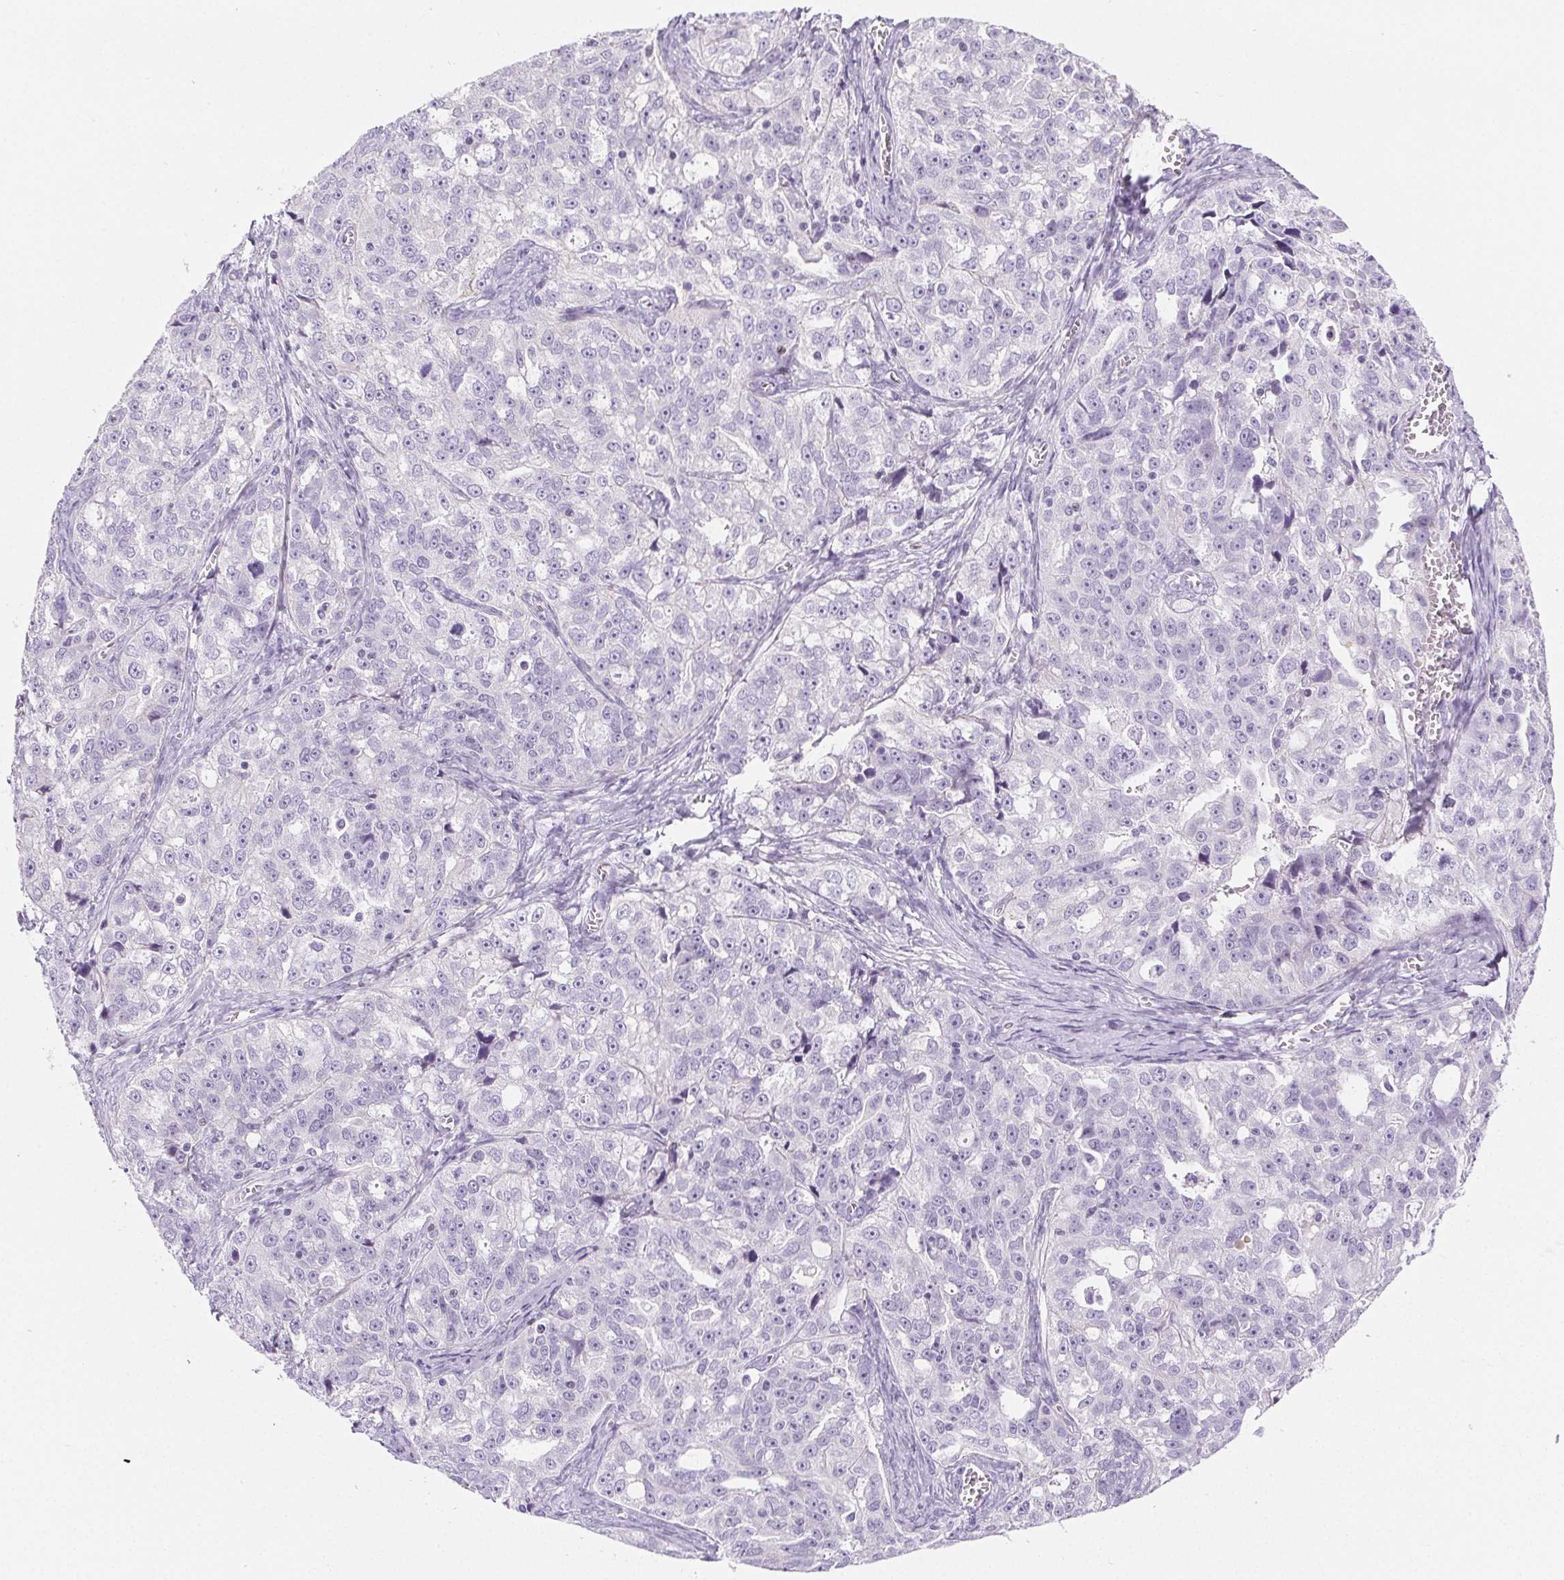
{"staining": {"intensity": "negative", "quantity": "none", "location": "none"}, "tissue": "ovarian cancer", "cell_type": "Tumor cells", "image_type": "cancer", "snomed": [{"axis": "morphology", "description": "Cystadenocarcinoma, serous, NOS"}, {"axis": "topography", "description": "Ovary"}], "caption": "IHC micrograph of neoplastic tissue: ovarian serous cystadenocarcinoma stained with DAB (3,3'-diaminobenzidine) reveals no significant protein staining in tumor cells. (DAB IHC visualized using brightfield microscopy, high magnification).", "gene": "BEND2", "patient": {"sex": "female", "age": 51}}